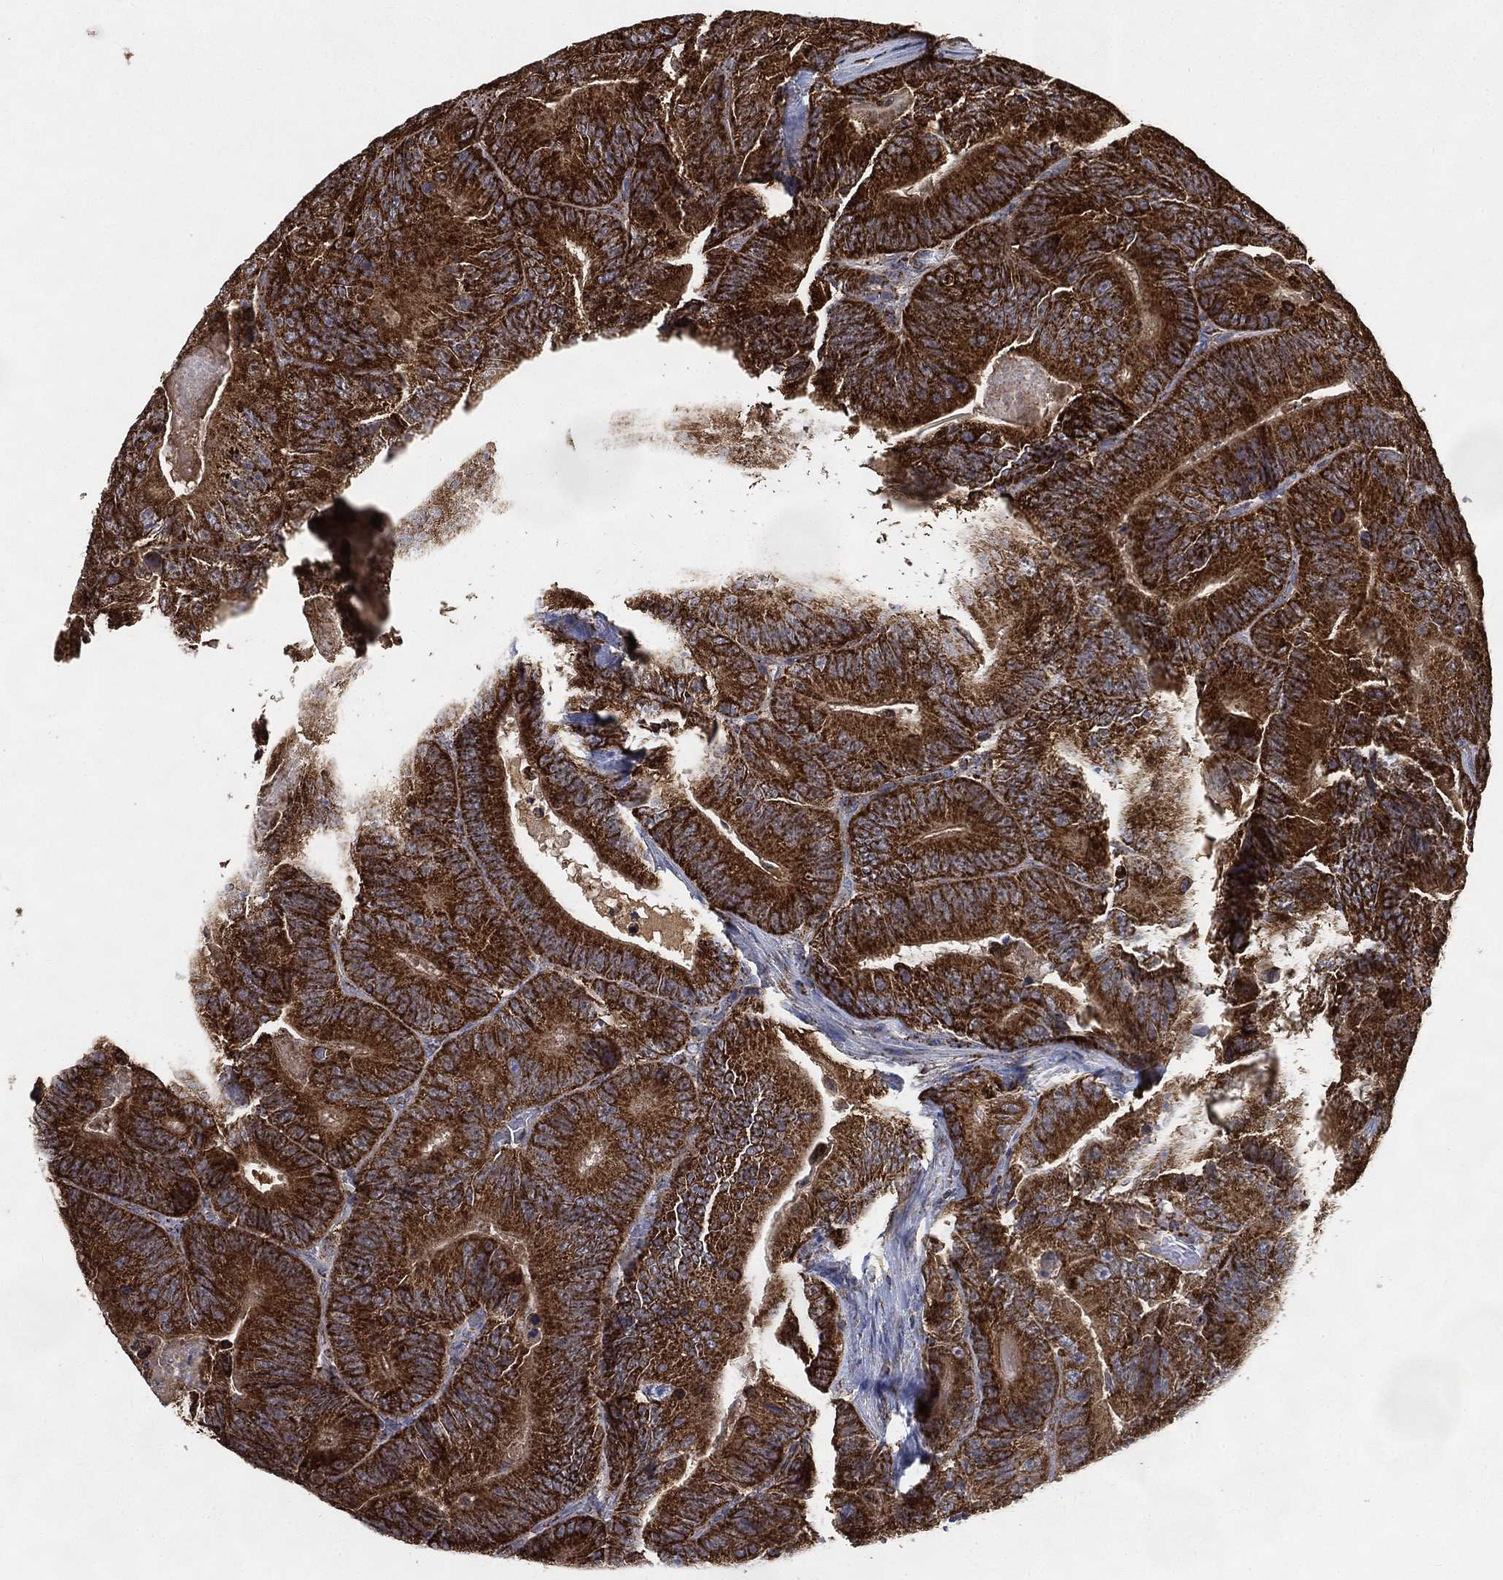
{"staining": {"intensity": "strong", "quantity": ">75%", "location": "cytoplasmic/membranous"}, "tissue": "colorectal cancer", "cell_type": "Tumor cells", "image_type": "cancer", "snomed": [{"axis": "morphology", "description": "Adenocarcinoma, NOS"}, {"axis": "topography", "description": "Colon"}], "caption": "There is high levels of strong cytoplasmic/membranous positivity in tumor cells of colorectal cancer (adenocarcinoma), as demonstrated by immunohistochemical staining (brown color).", "gene": "SLC38A7", "patient": {"sex": "female", "age": 86}}